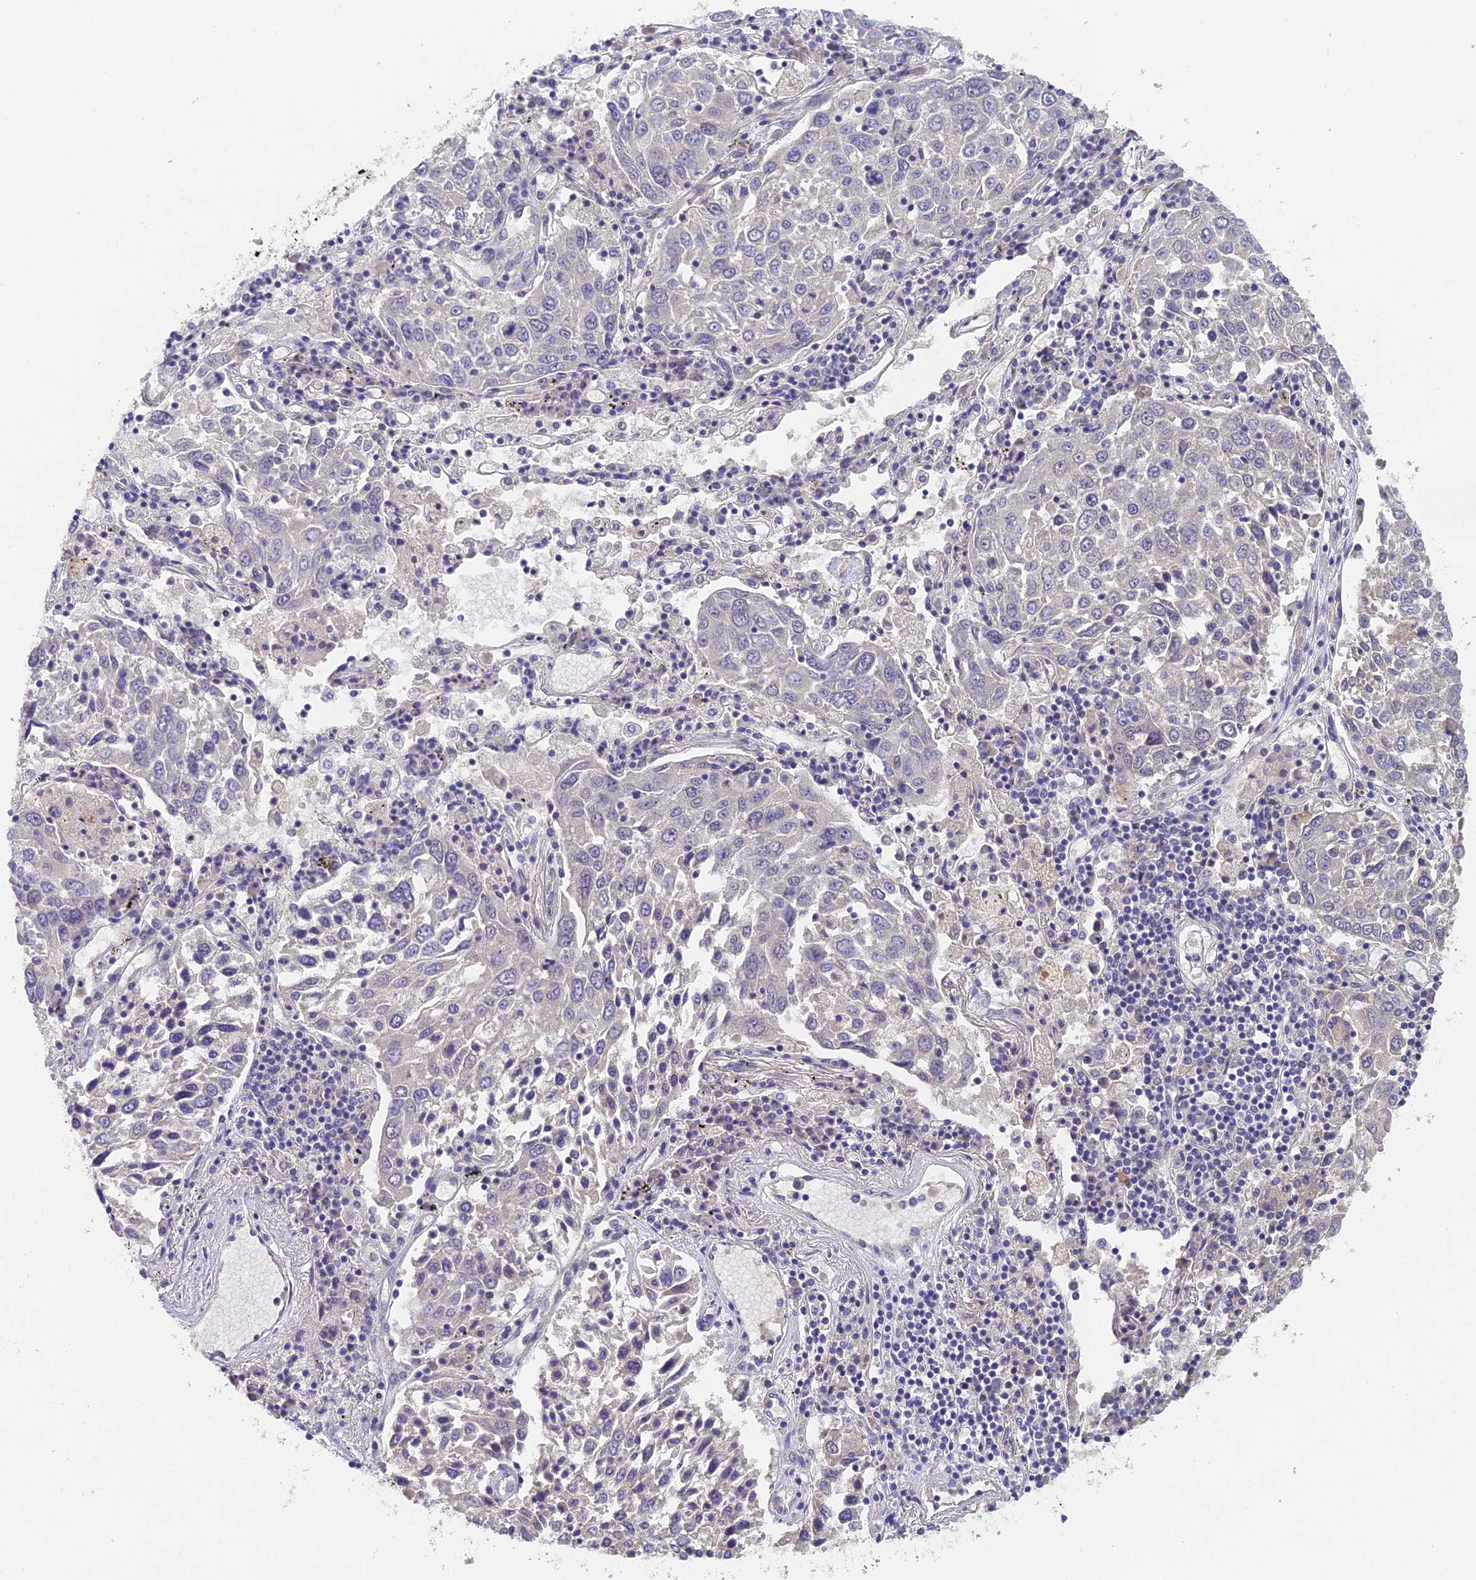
{"staining": {"intensity": "negative", "quantity": "none", "location": "none"}, "tissue": "lung cancer", "cell_type": "Tumor cells", "image_type": "cancer", "snomed": [{"axis": "morphology", "description": "Squamous cell carcinoma, NOS"}, {"axis": "topography", "description": "Lung"}], "caption": "IHC of lung squamous cell carcinoma demonstrates no expression in tumor cells.", "gene": "ADAMTS13", "patient": {"sex": "male", "age": 65}}